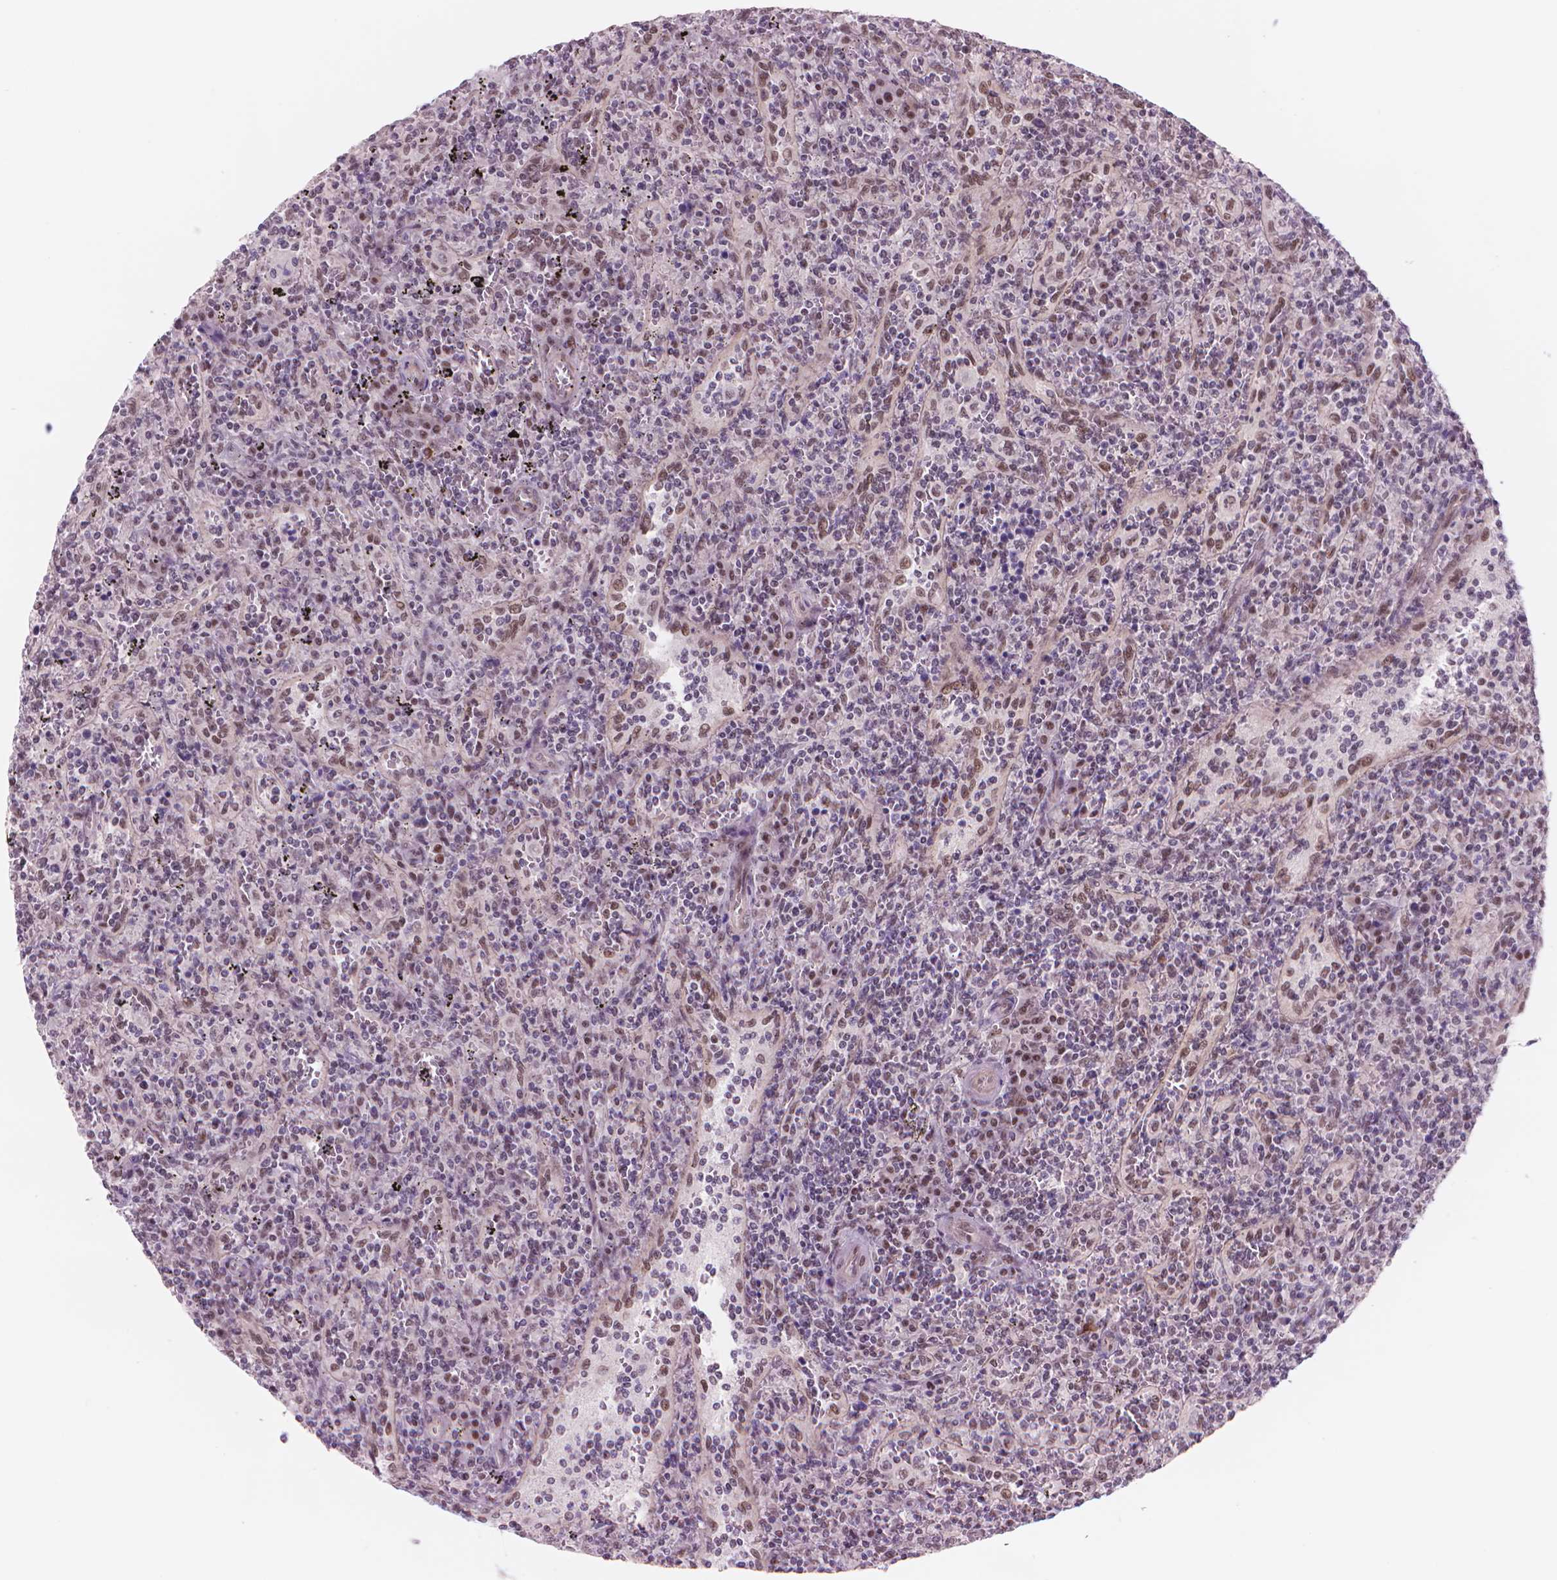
{"staining": {"intensity": "weak", "quantity": "<25%", "location": "nuclear"}, "tissue": "lymphoma", "cell_type": "Tumor cells", "image_type": "cancer", "snomed": [{"axis": "morphology", "description": "Malignant lymphoma, non-Hodgkin's type, Low grade"}, {"axis": "topography", "description": "Spleen"}], "caption": "Immunohistochemistry micrograph of human lymphoma stained for a protein (brown), which shows no positivity in tumor cells.", "gene": "POLR3D", "patient": {"sex": "male", "age": 62}}